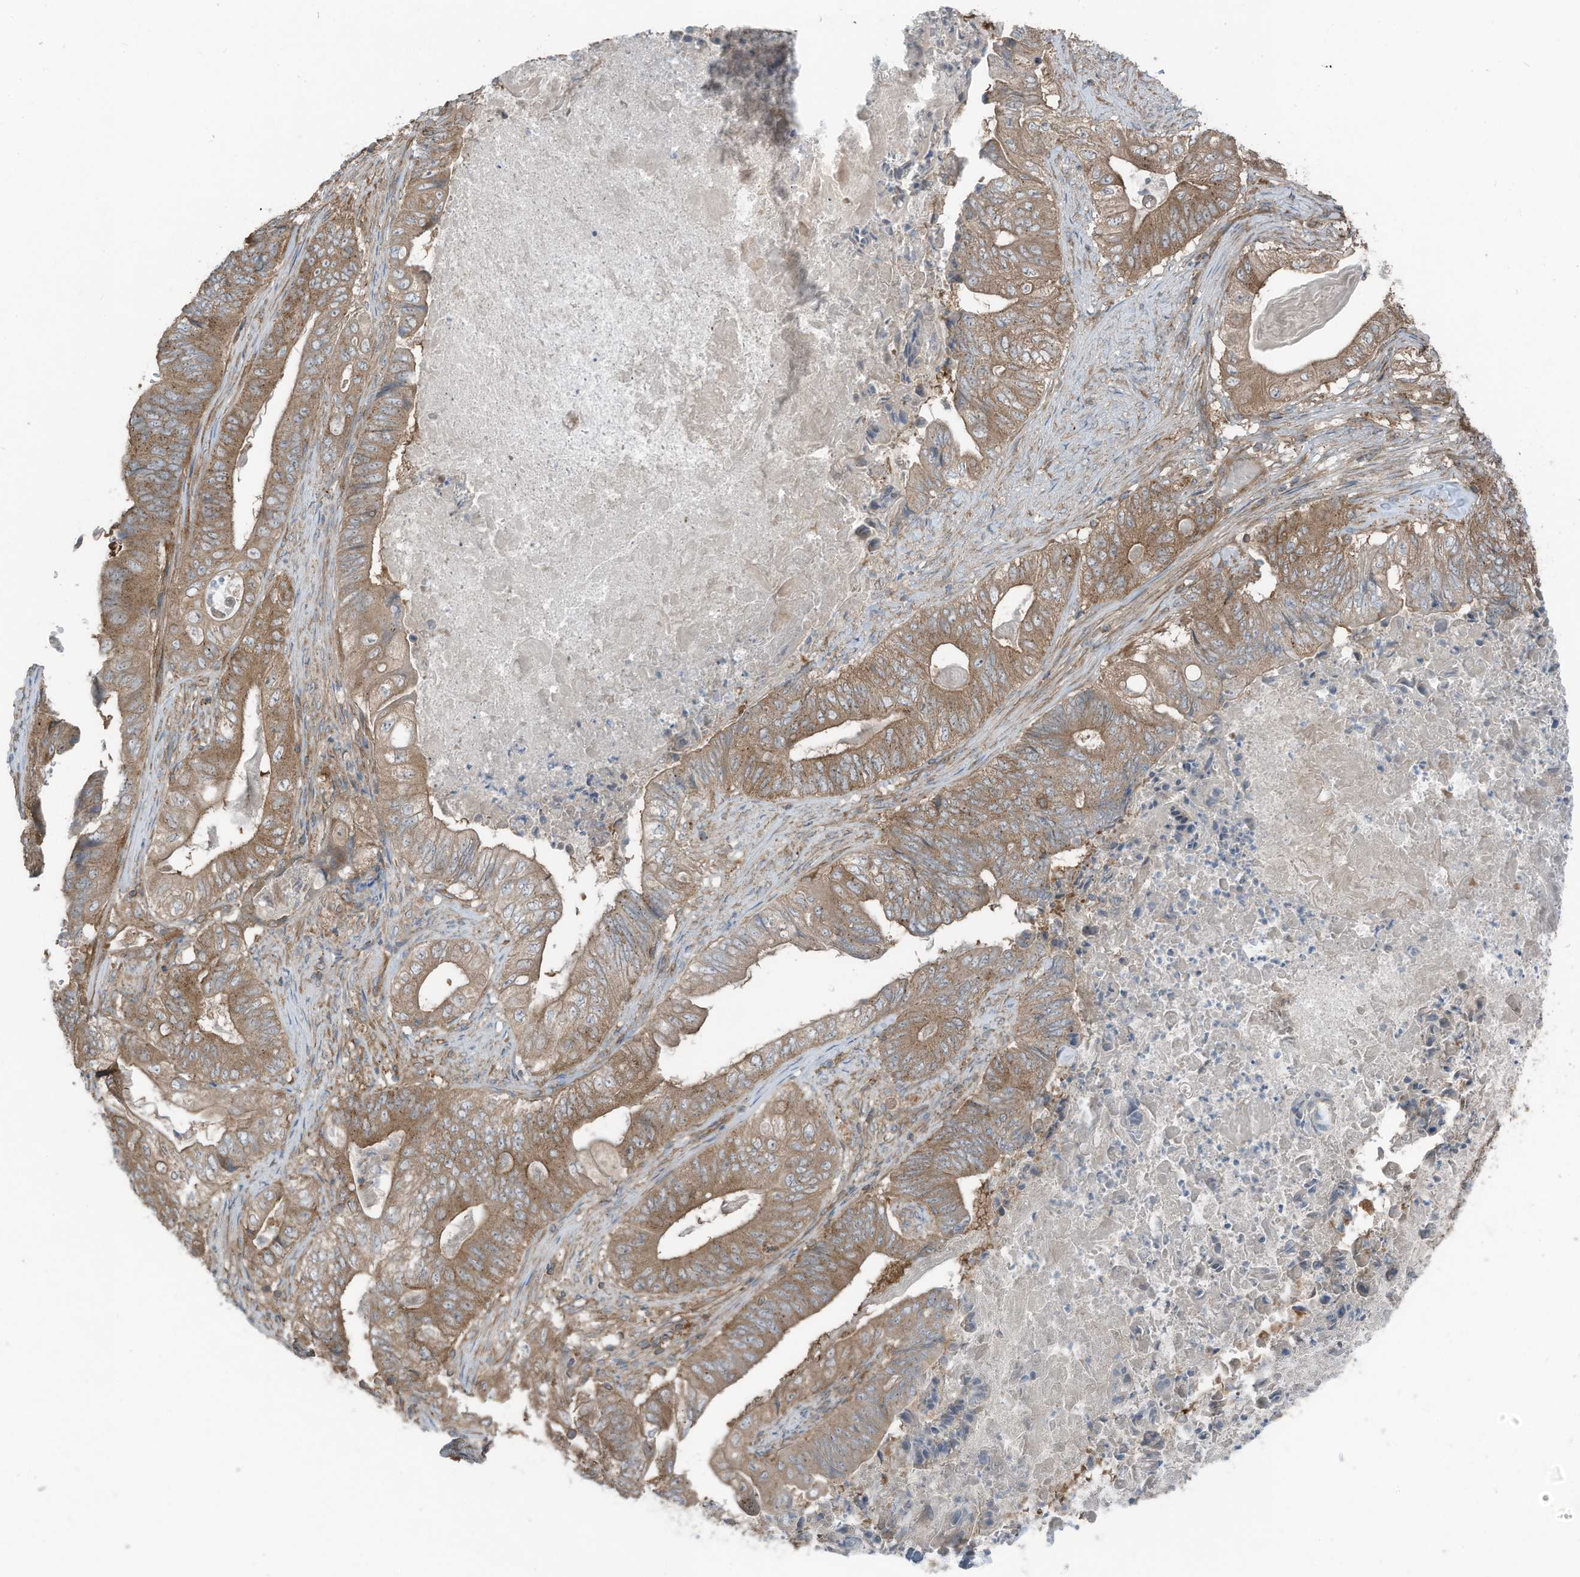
{"staining": {"intensity": "moderate", "quantity": ">75%", "location": "cytoplasmic/membranous"}, "tissue": "stomach cancer", "cell_type": "Tumor cells", "image_type": "cancer", "snomed": [{"axis": "morphology", "description": "Adenocarcinoma, NOS"}, {"axis": "topography", "description": "Stomach"}], "caption": "Adenocarcinoma (stomach) stained for a protein demonstrates moderate cytoplasmic/membranous positivity in tumor cells.", "gene": "TXNDC9", "patient": {"sex": "female", "age": 73}}